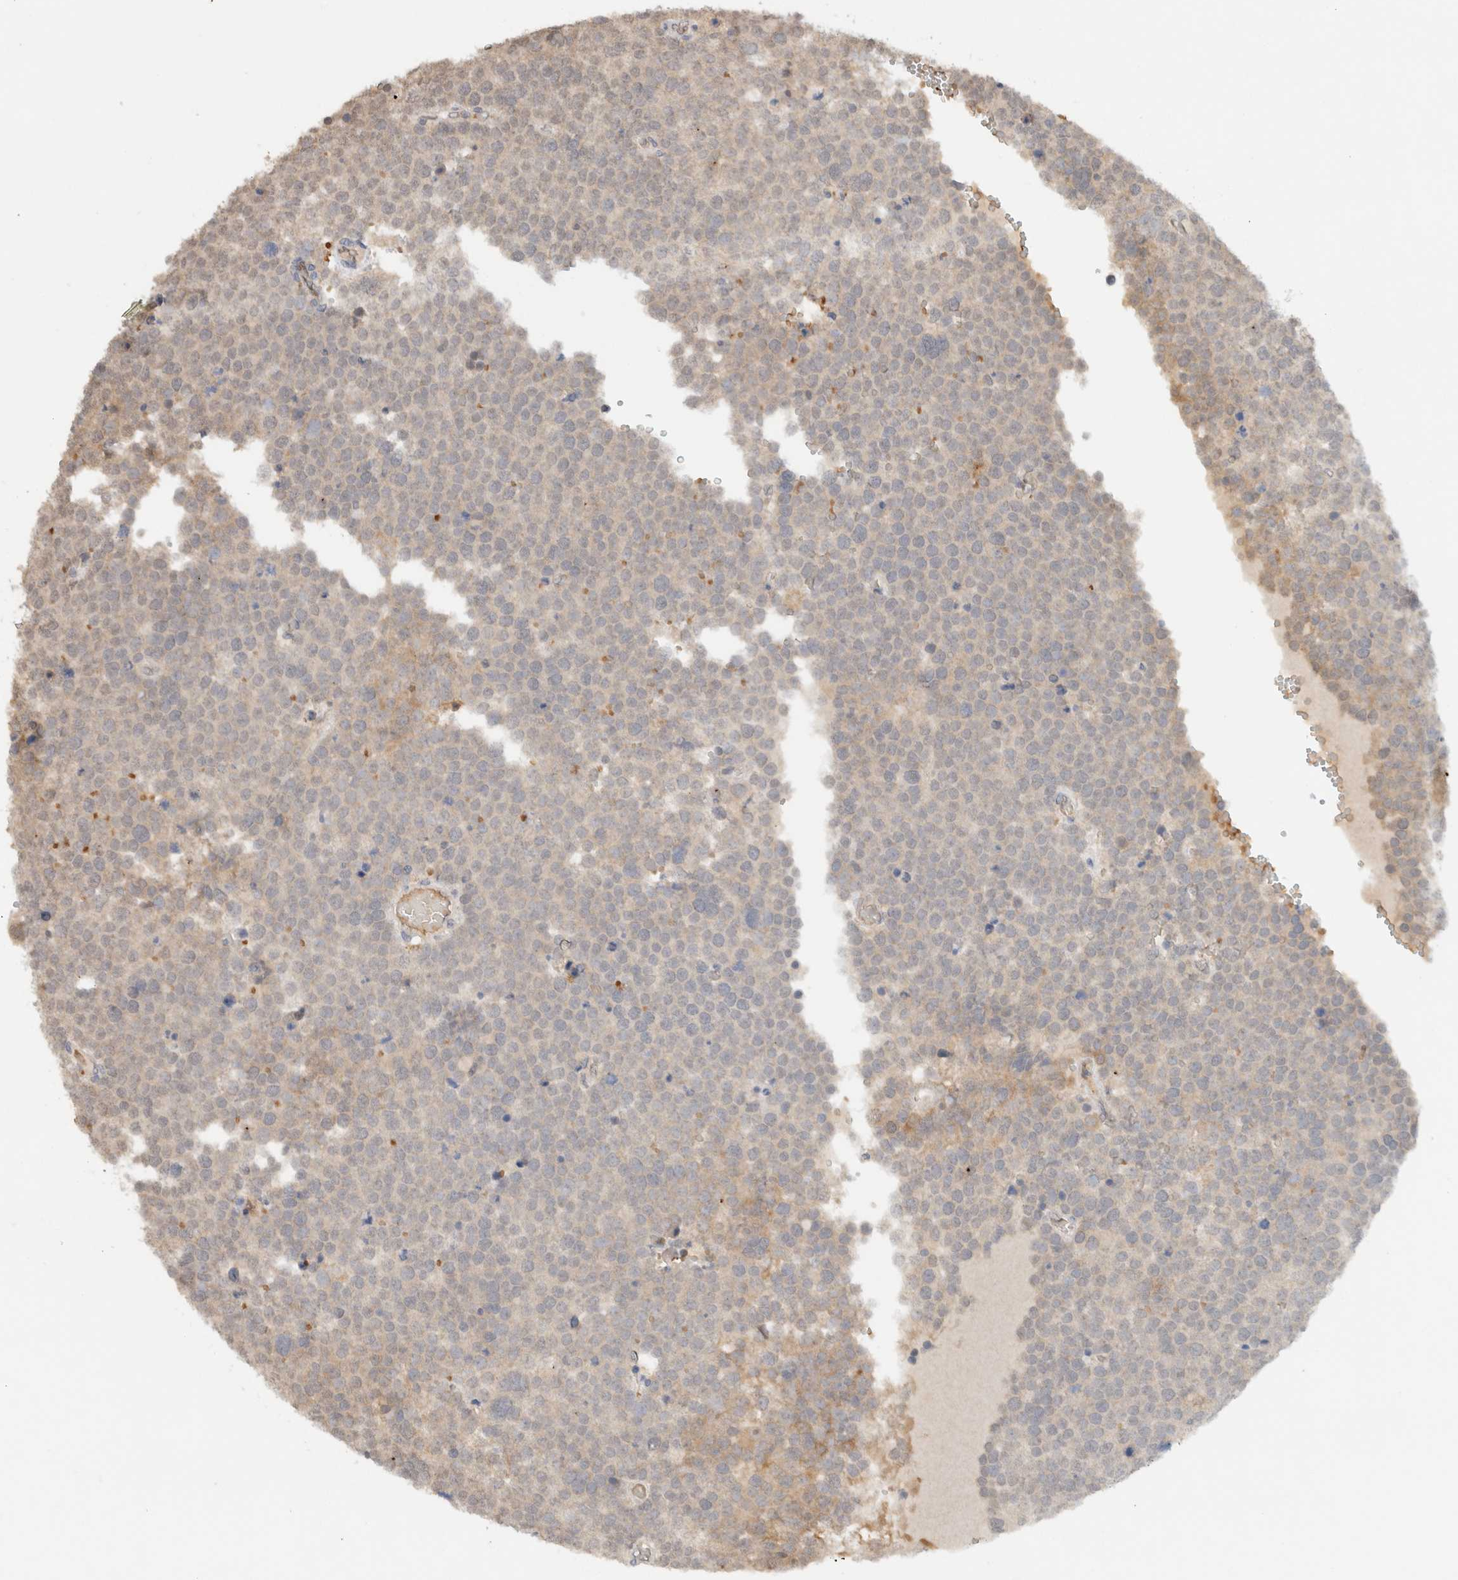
{"staining": {"intensity": "moderate", "quantity": "<25%", "location": "cytoplasmic/membranous"}, "tissue": "testis cancer", "cell_type": "Tumor cells", "image_type": "cancer", "snomed": [{"axis": "morphology", "description": "Seminoma, NOS"}, {"axis": "topography", "description": "Testis"}], "caption": "A histopathology image of human testis seminoma stained for a protein shows moderate cytoplasmic/membranous brown staining in tumor cells. The staining was performed using DAB (3,3'-diaminobenzidine) to visualize the protein expression in brown, while the nuclei were stained in blue with hematoxylin (Magnification: 20x).", "gene": "CA13", "patient": {"sex": "male", "age": 71}}